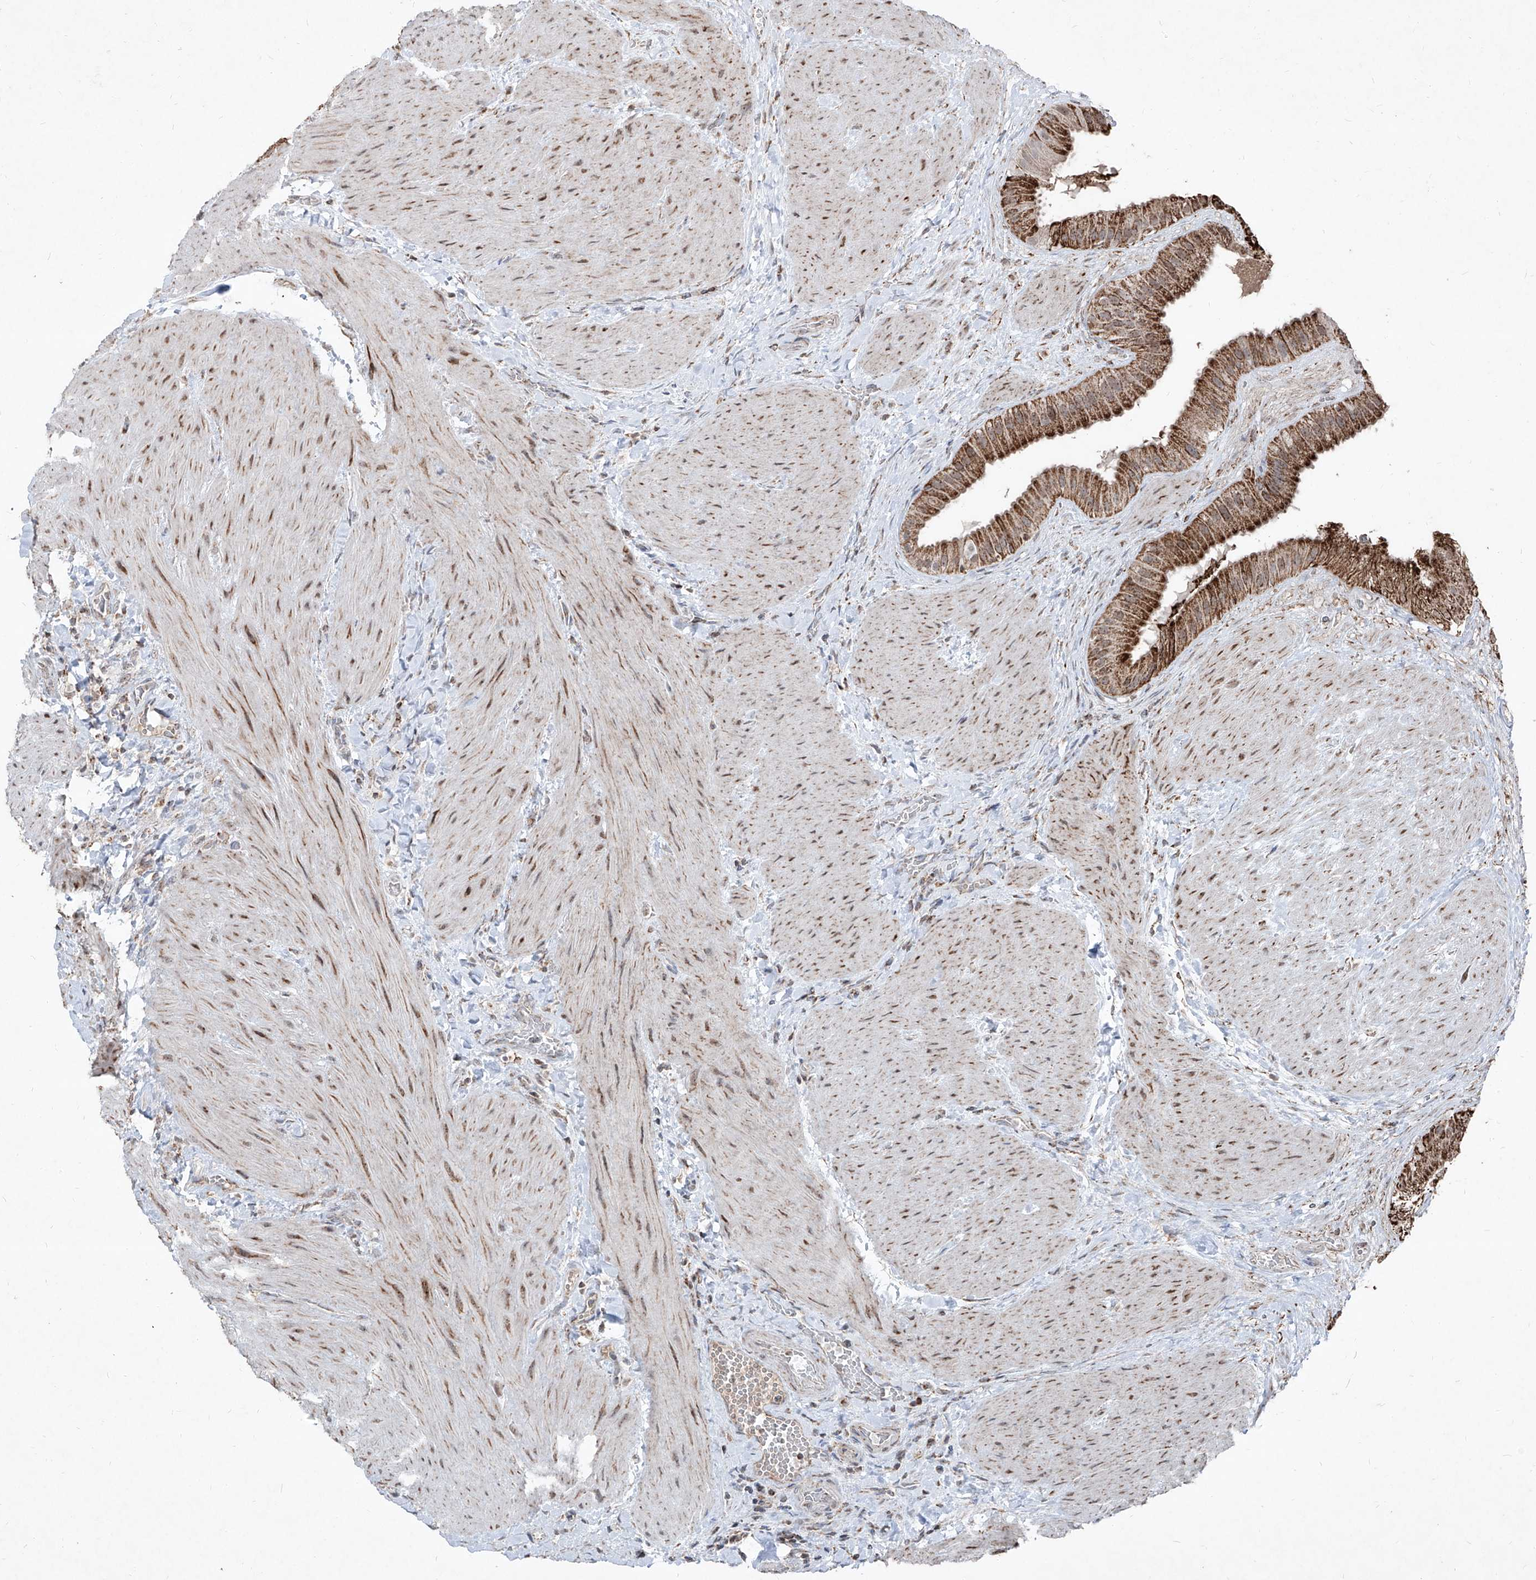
{"staining": {"intensity": "strong", "quantity": ">75%", "location": "cytoplasmic/membranous"}, "tissue": "gallbladder", "cell_type": "Glandular cells", "image_type": "normal", "snomed": [{"axis": "morphology", "description": "Normal tissue, NOS"}, {"axis": "topography", "description": "Gallbladder"}], "caption": "Immunohistochemistry of benign gallbladder exhibits high levels of strong cytoplasmic/membranous positivity in approximately >75% of glandular cells.", "gene": "NDUFB3", "patient": {"sex": "male", "age": 55}}